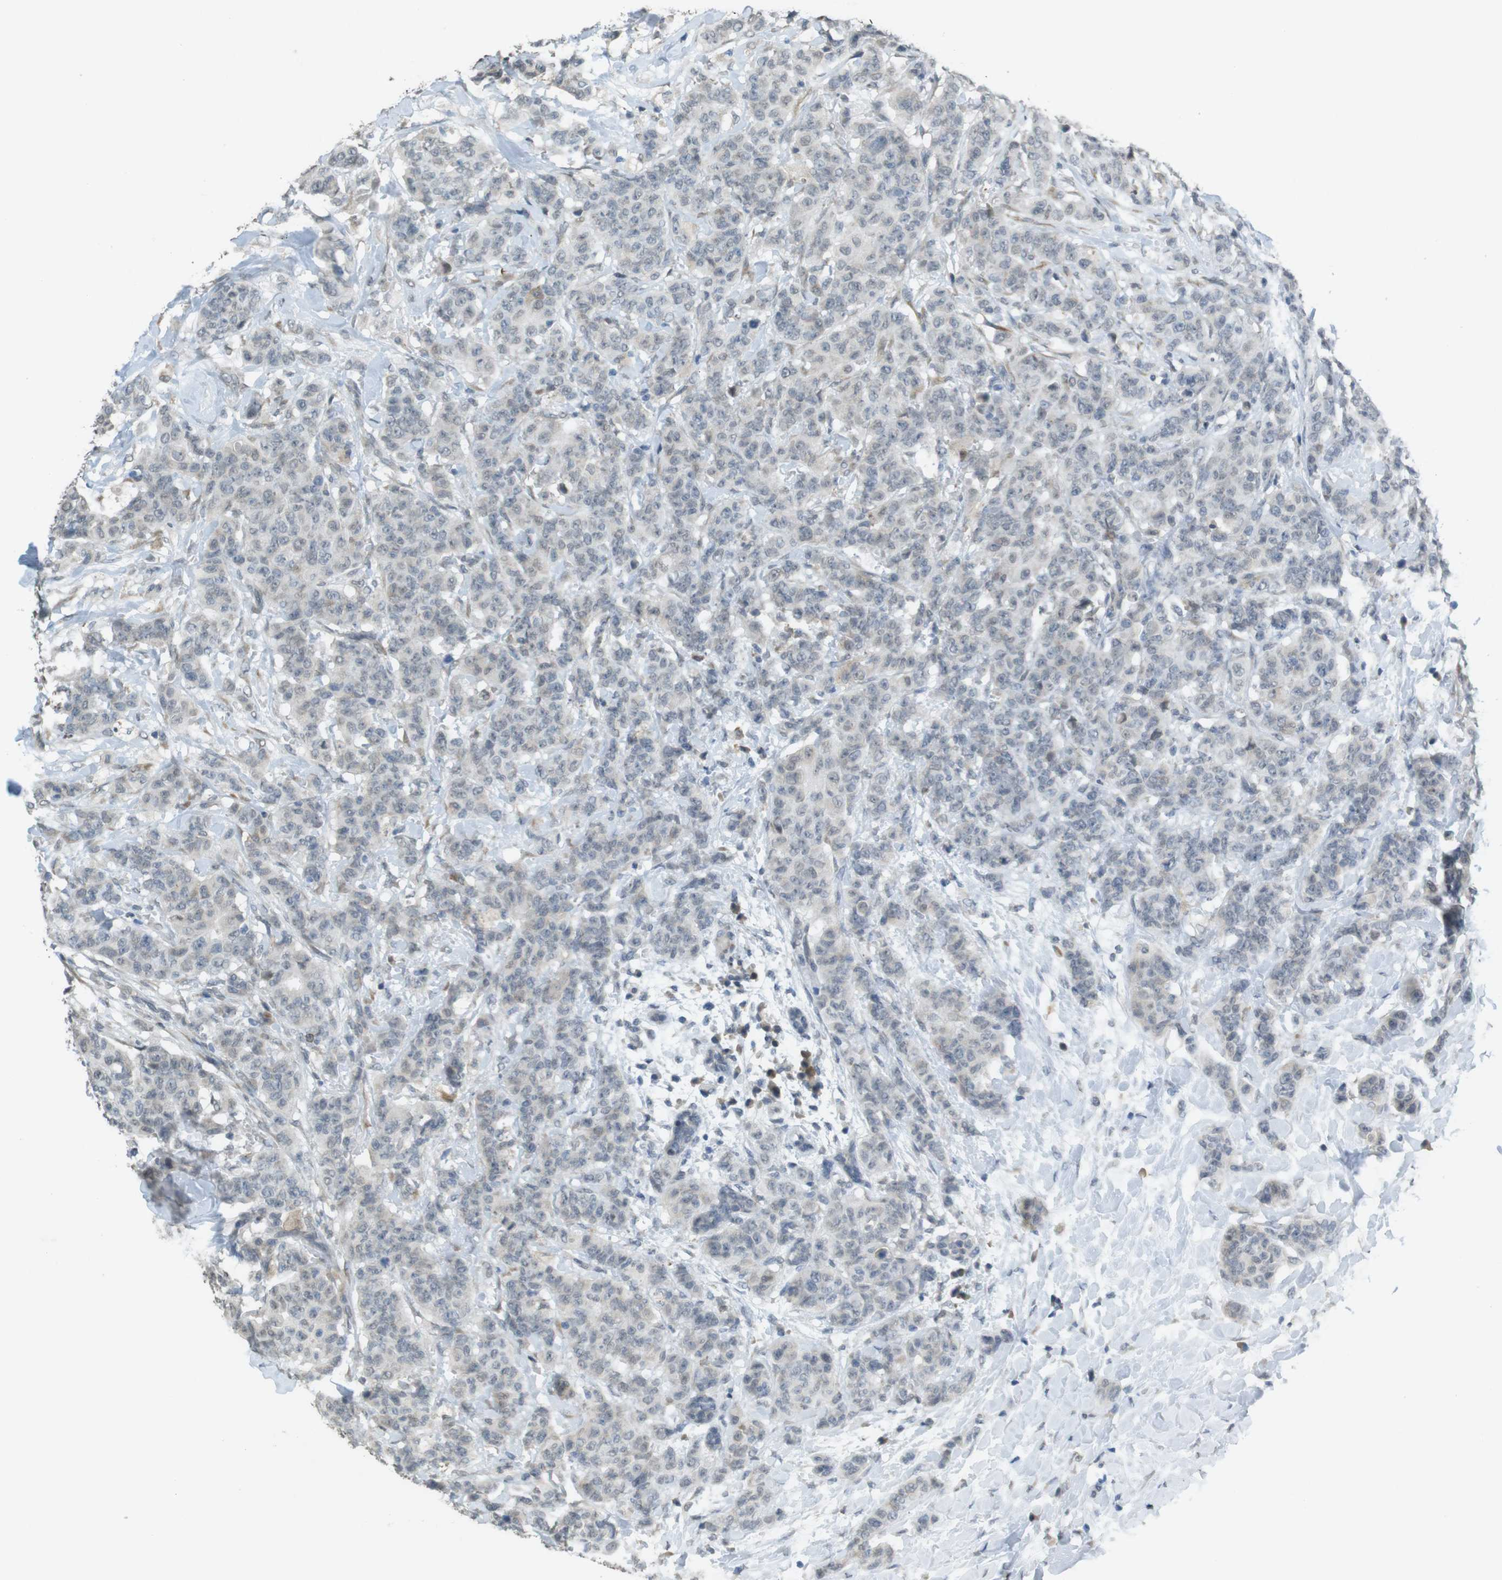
{"staining": {"intensity": "negative", "quantity": "none", "location": "none"}, "tissue": "breast cancer", "cell_type": "Tumor cells", "image_type": "cancer", "snomed": [{"axis": "morphology", "description": "Normal tissue, NOS"}, {"axis": "morphology", "description": "Duct carcinoma"}, {"axis": "topography", "description": "Breast"}], "caption": "High magnification brightfield microscopy of breast cancer (invasive ductal carcinoma) stained with DAB (brown) and counterstained with hematoxylin (blue): tumor cells show no significant expression. Nuclei are stained in blue.", "gene": "FZD10", "patient": {"sex": "female", "age": 40}}